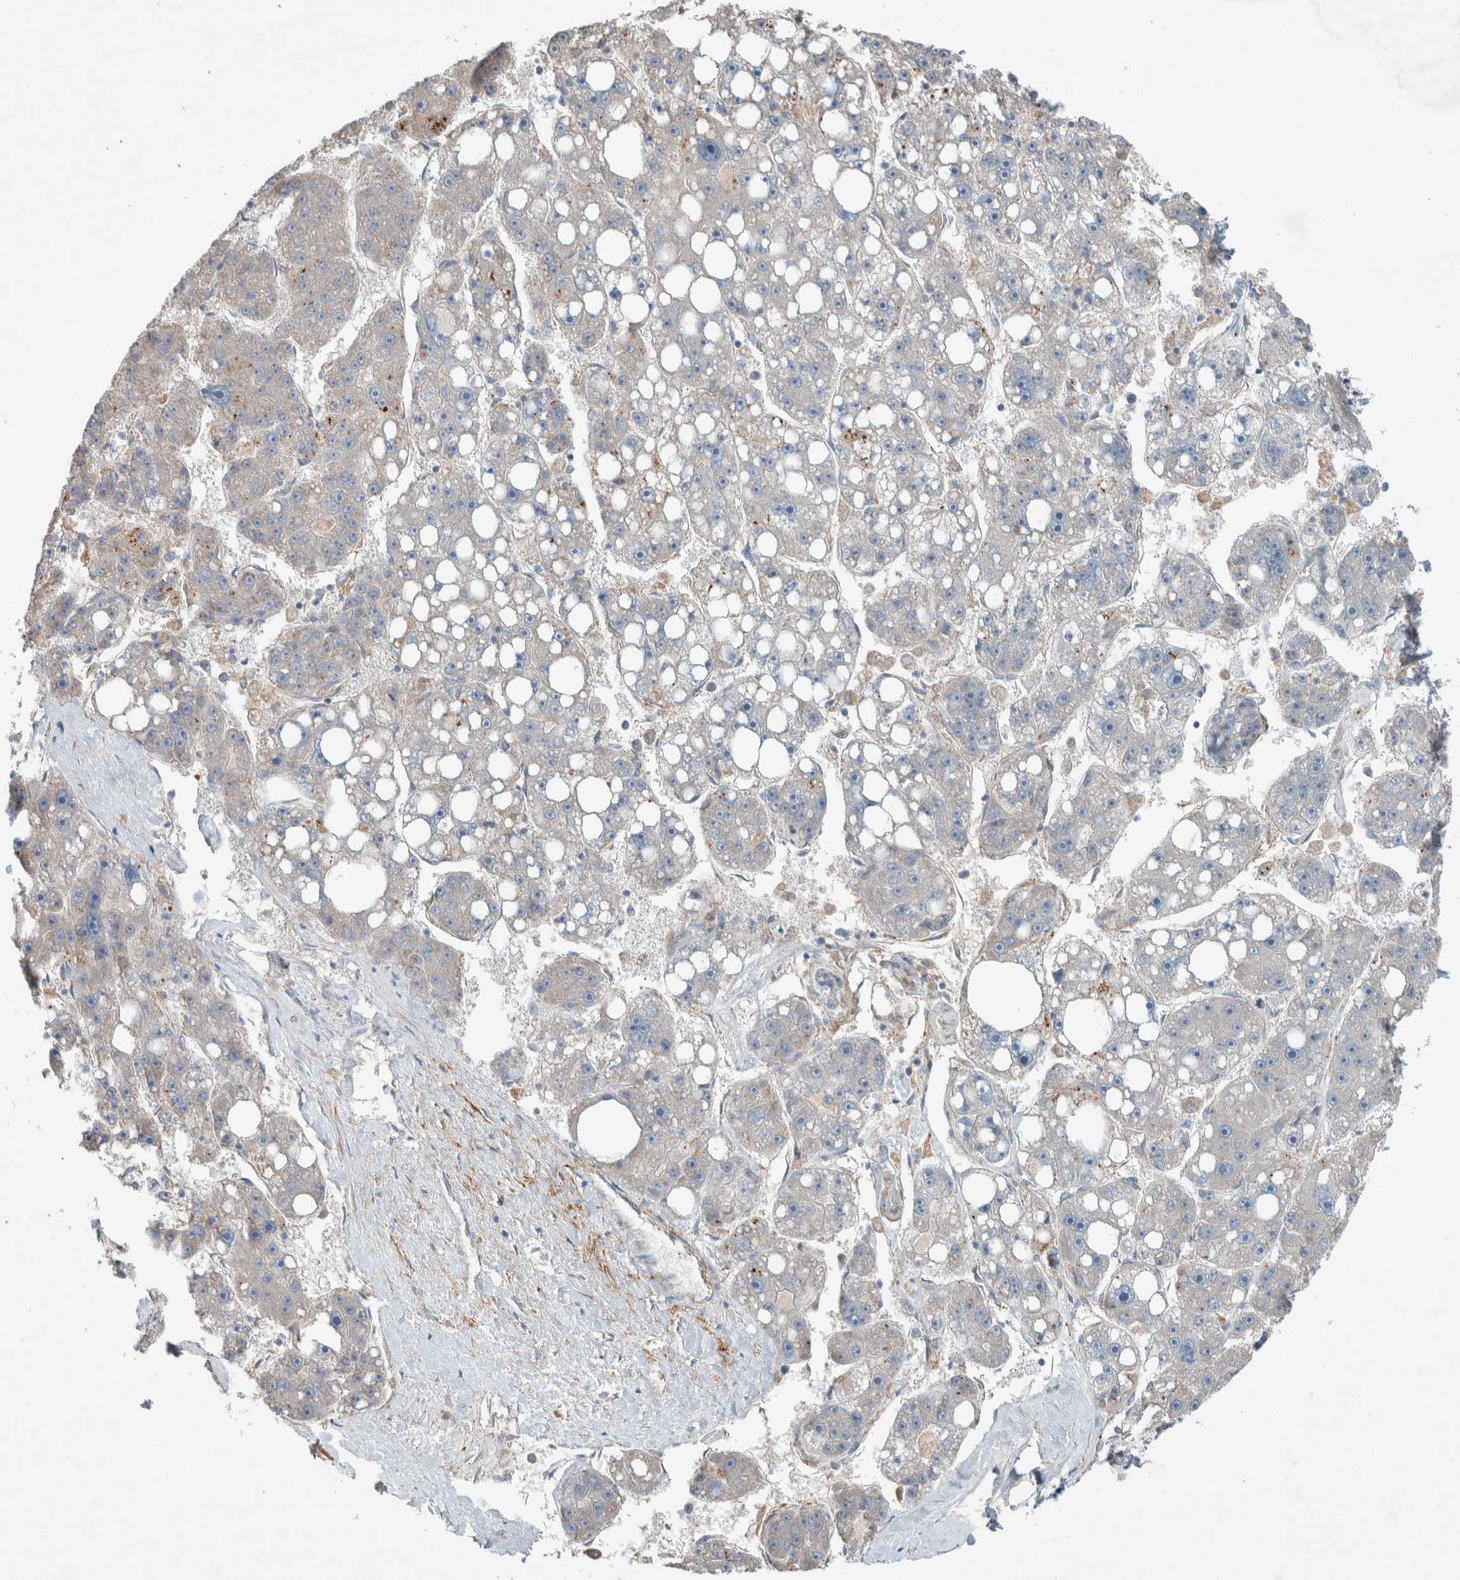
{"staining": {"intensity": "negative", "quantity": "none", "location": "none"}, "tissue": "liver cancer", "cell_type": "Tumor cells", "image_type": "cancer", "snomed": [{"axis": "morphology", "description": "Carcinoma, Hepatocellular, NOS"}, {"axis": "topography", "description": "Liver"}], "caption": "Immunohistochemistry histopathology image of neoplastic tissue: liver hepatocellular carcinoma stained with DAB exhibits no significant protein positivity in tumor cells.", "gene": "JADE2", "patient": {"sex": "female", "age": 61}}